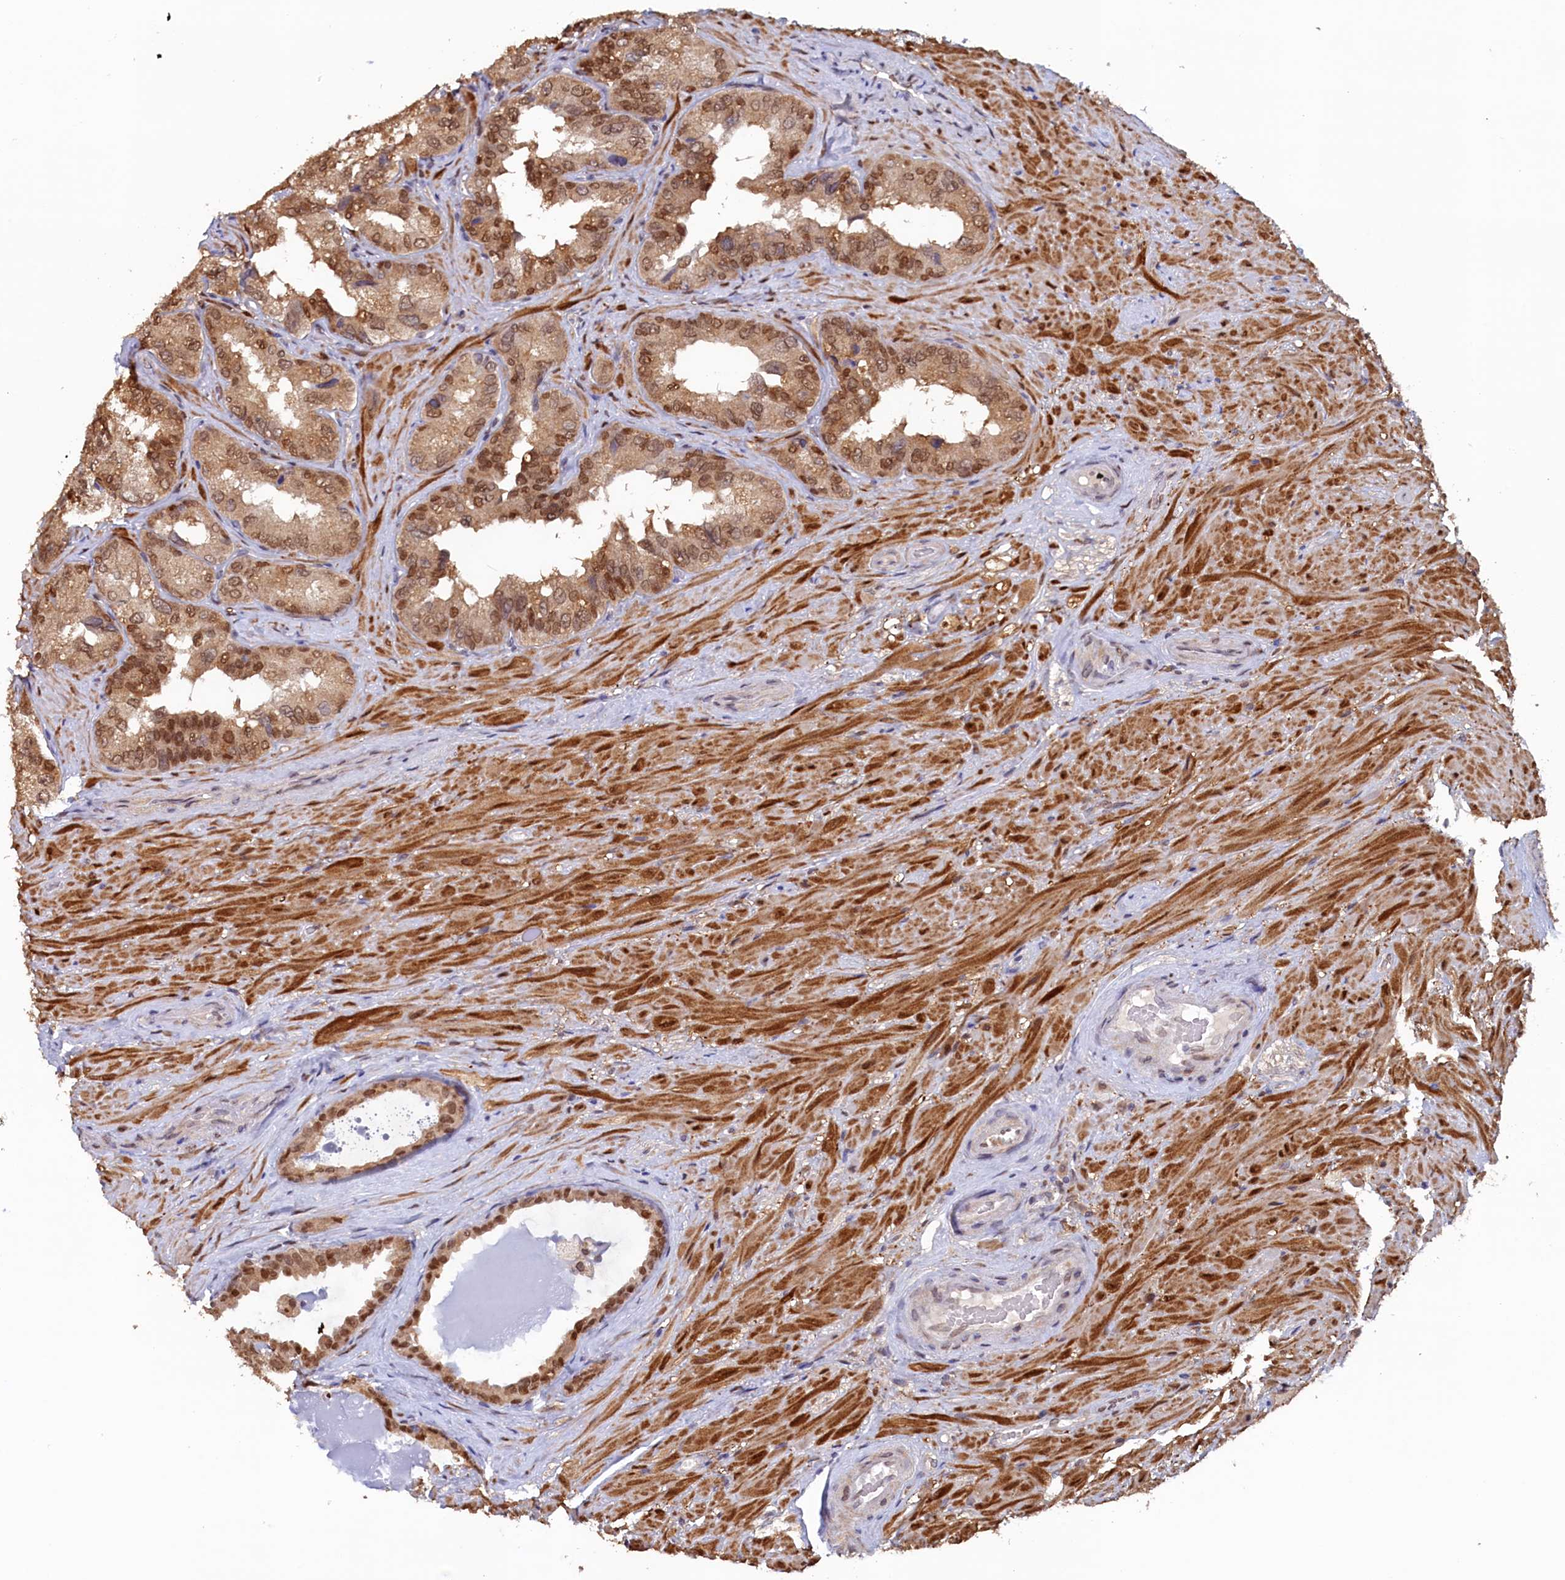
{"staining": {"intensity": "moderate", "quantity": ">75%", "location": "cytoplasmic/membranous,nuclear"}, "tissue": "seminal vesicle", "cell_type": "Glandular cells", "image_type": "normal", "snomed": [{"axis": "morphology", "description": "Normal tissue, NOS"}, {"axis": "topography", "description": "Seminal veicle"}, {"axis": "topography", "description": "Peripheral nerve tissue"}], "caption": "Brown immunohistochemical staining in benign human seminal vesicle demonstrates moderate cytoplasmic/membranous,nuclear expression in about >75% of glandular cells. The staining is performed using DAB brown chromogen to label protein expression. The nuclei are counter-stained blue using hematoxylin.", "gene": "AHCY", "patient": {"sex": "male", "age": 67}}